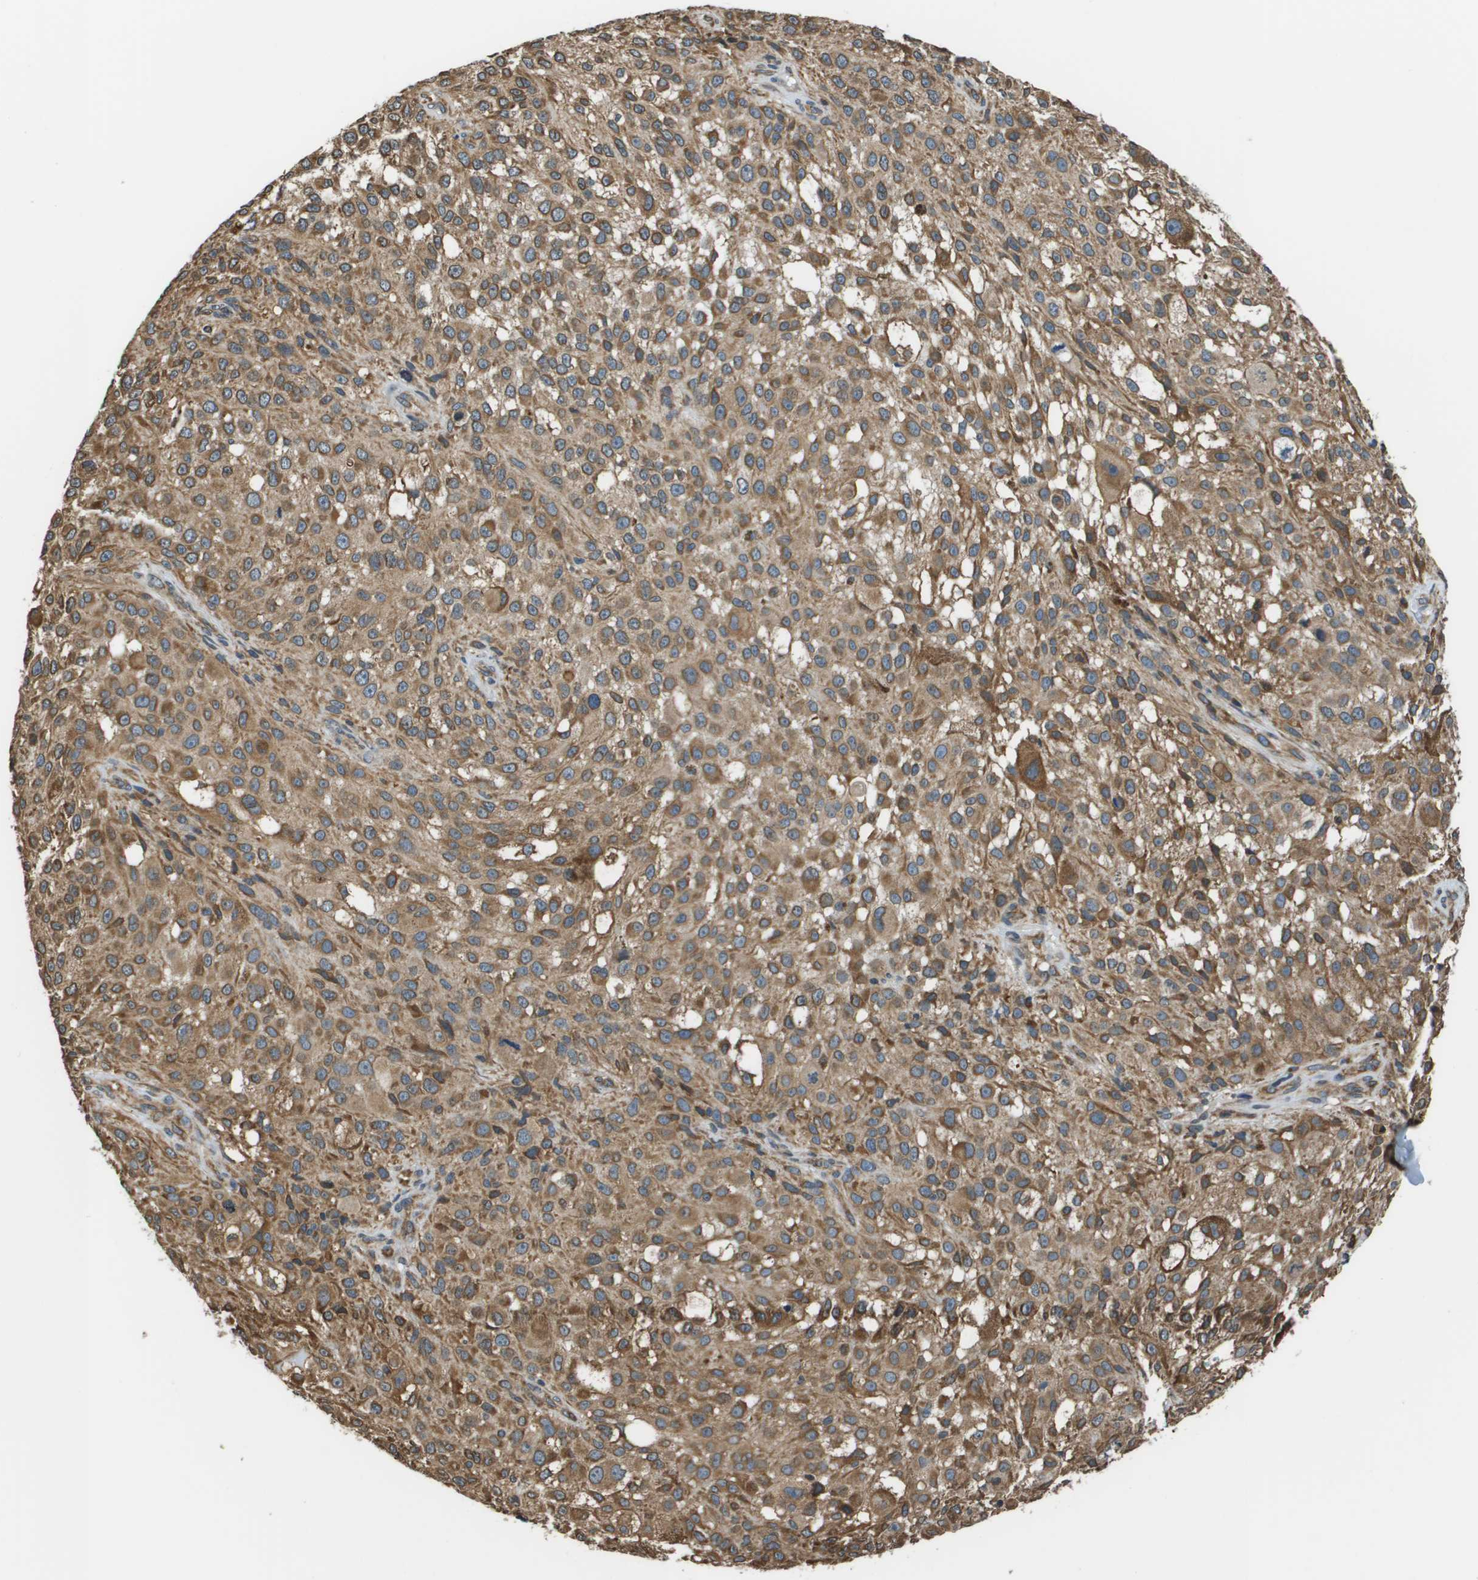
{"staining": {"intensity": "moderate", "quantity": ">75%", "location": "cytoplasmic/membranous"}, "tissue": "melanoma", "cell_type": "Tumor cells", "image_type": "cancer", "snomed": [{"axis": "morphology", "description": "Necrosis, NOS"}, {"axis": "morphology", "description": "Malignant melanoma, NOS"}, {"axis": "topography", "description": "Skin"}], "caption": "Tumor cells display medium levels of moderate cytoplasmic/membranous expression in about >75% of cells in human malignant melanoma.", "gene": "SEC62", "patient": {"sex": "female", "age": 87}}